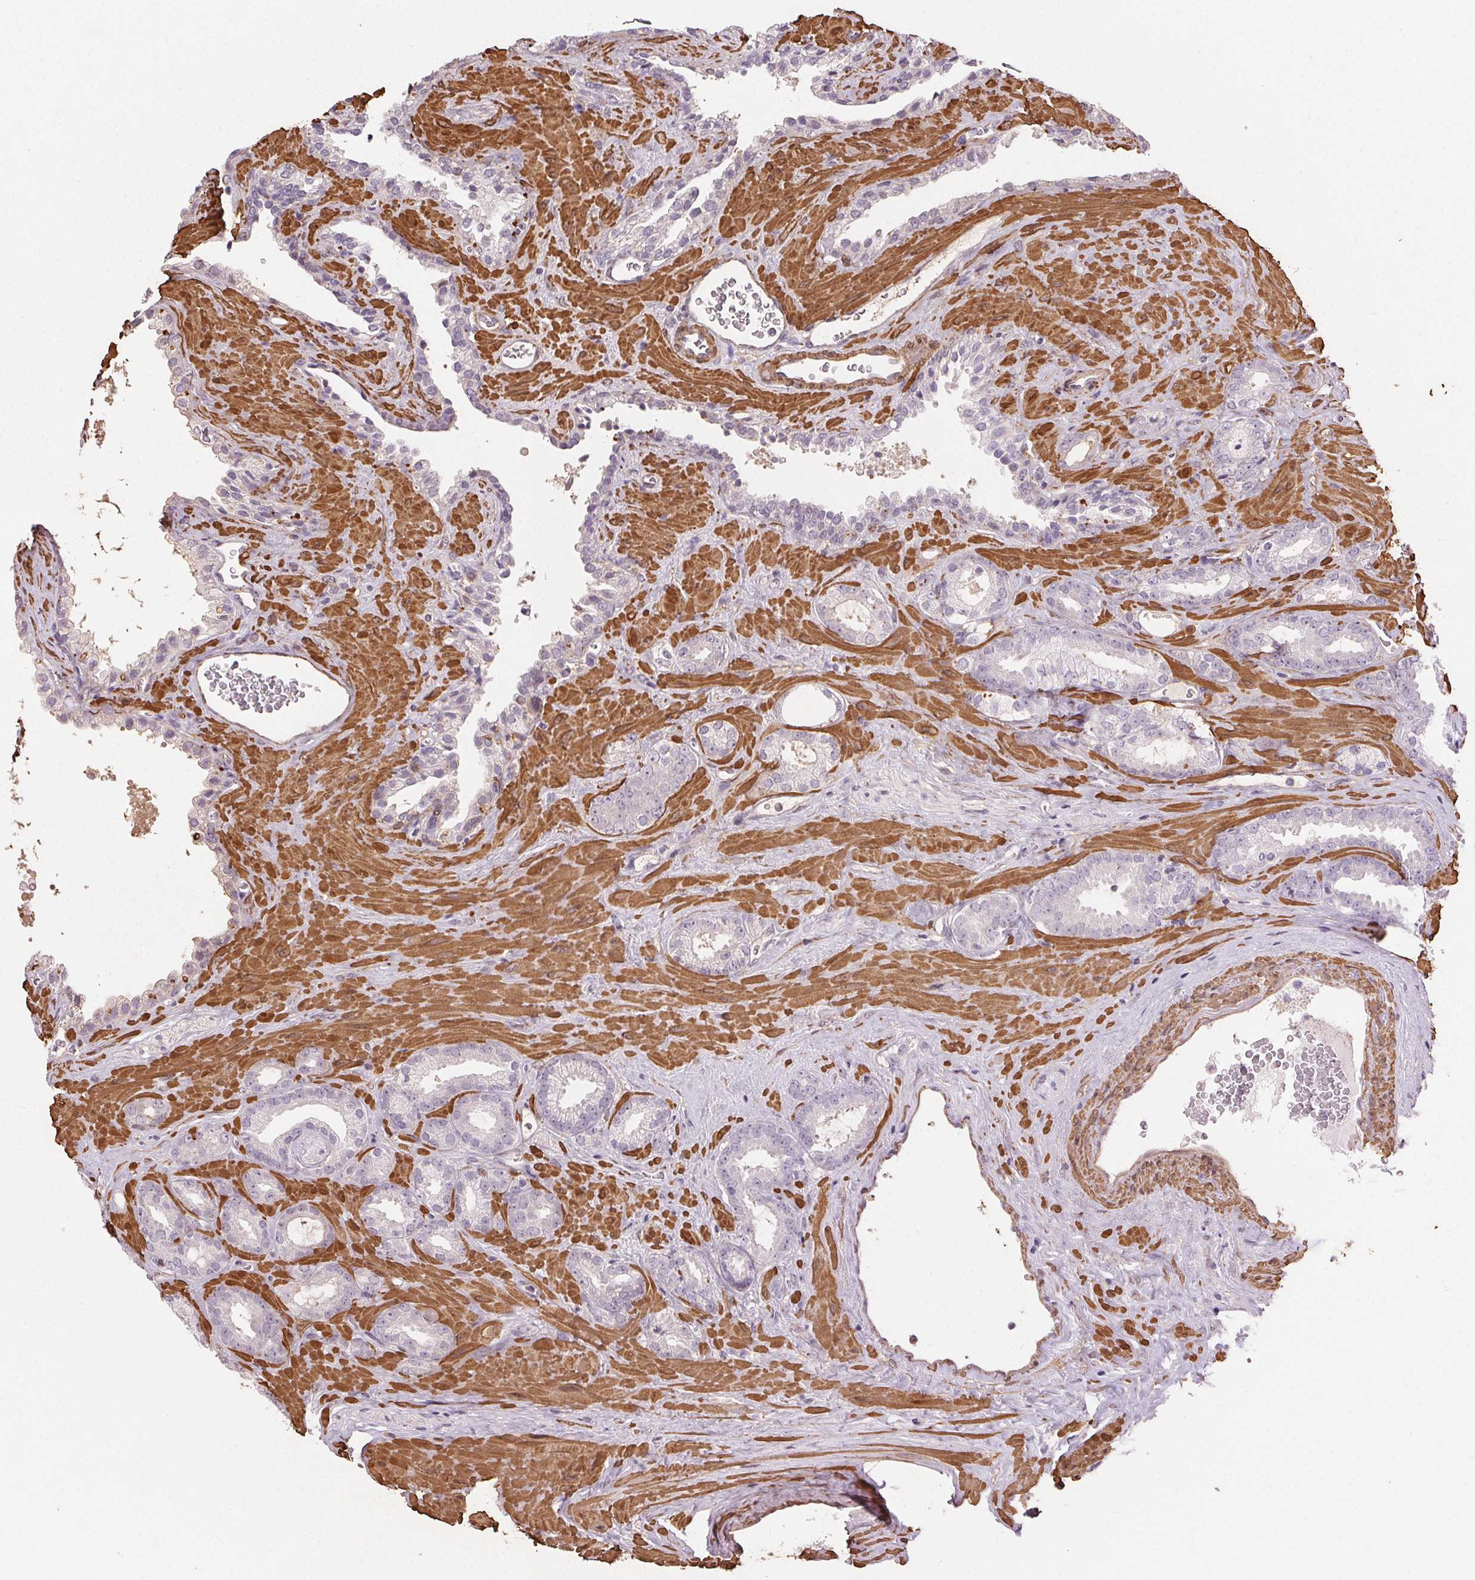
{"staining": {"intensity": "negative", "quantity": "none", "location": "none"}, "tissue": "prostate cancer", "cell_type": "Tumor cells", "image_type": "cancer", "snomed": [{"axis": "morphology", "description": "Adenocarcinoma, Low grade"}, {"axis": "topography", "description": "Prostate"}], "caption": "DAB (3,3'-diaminobenzidine) immunohistochemical staining of adenocarcinoma (low-grade) (prostate) demonstrates no significant staining in tumor cells.", "gene": "GPX8", "patient": {"sex": "male", "age": 62}}